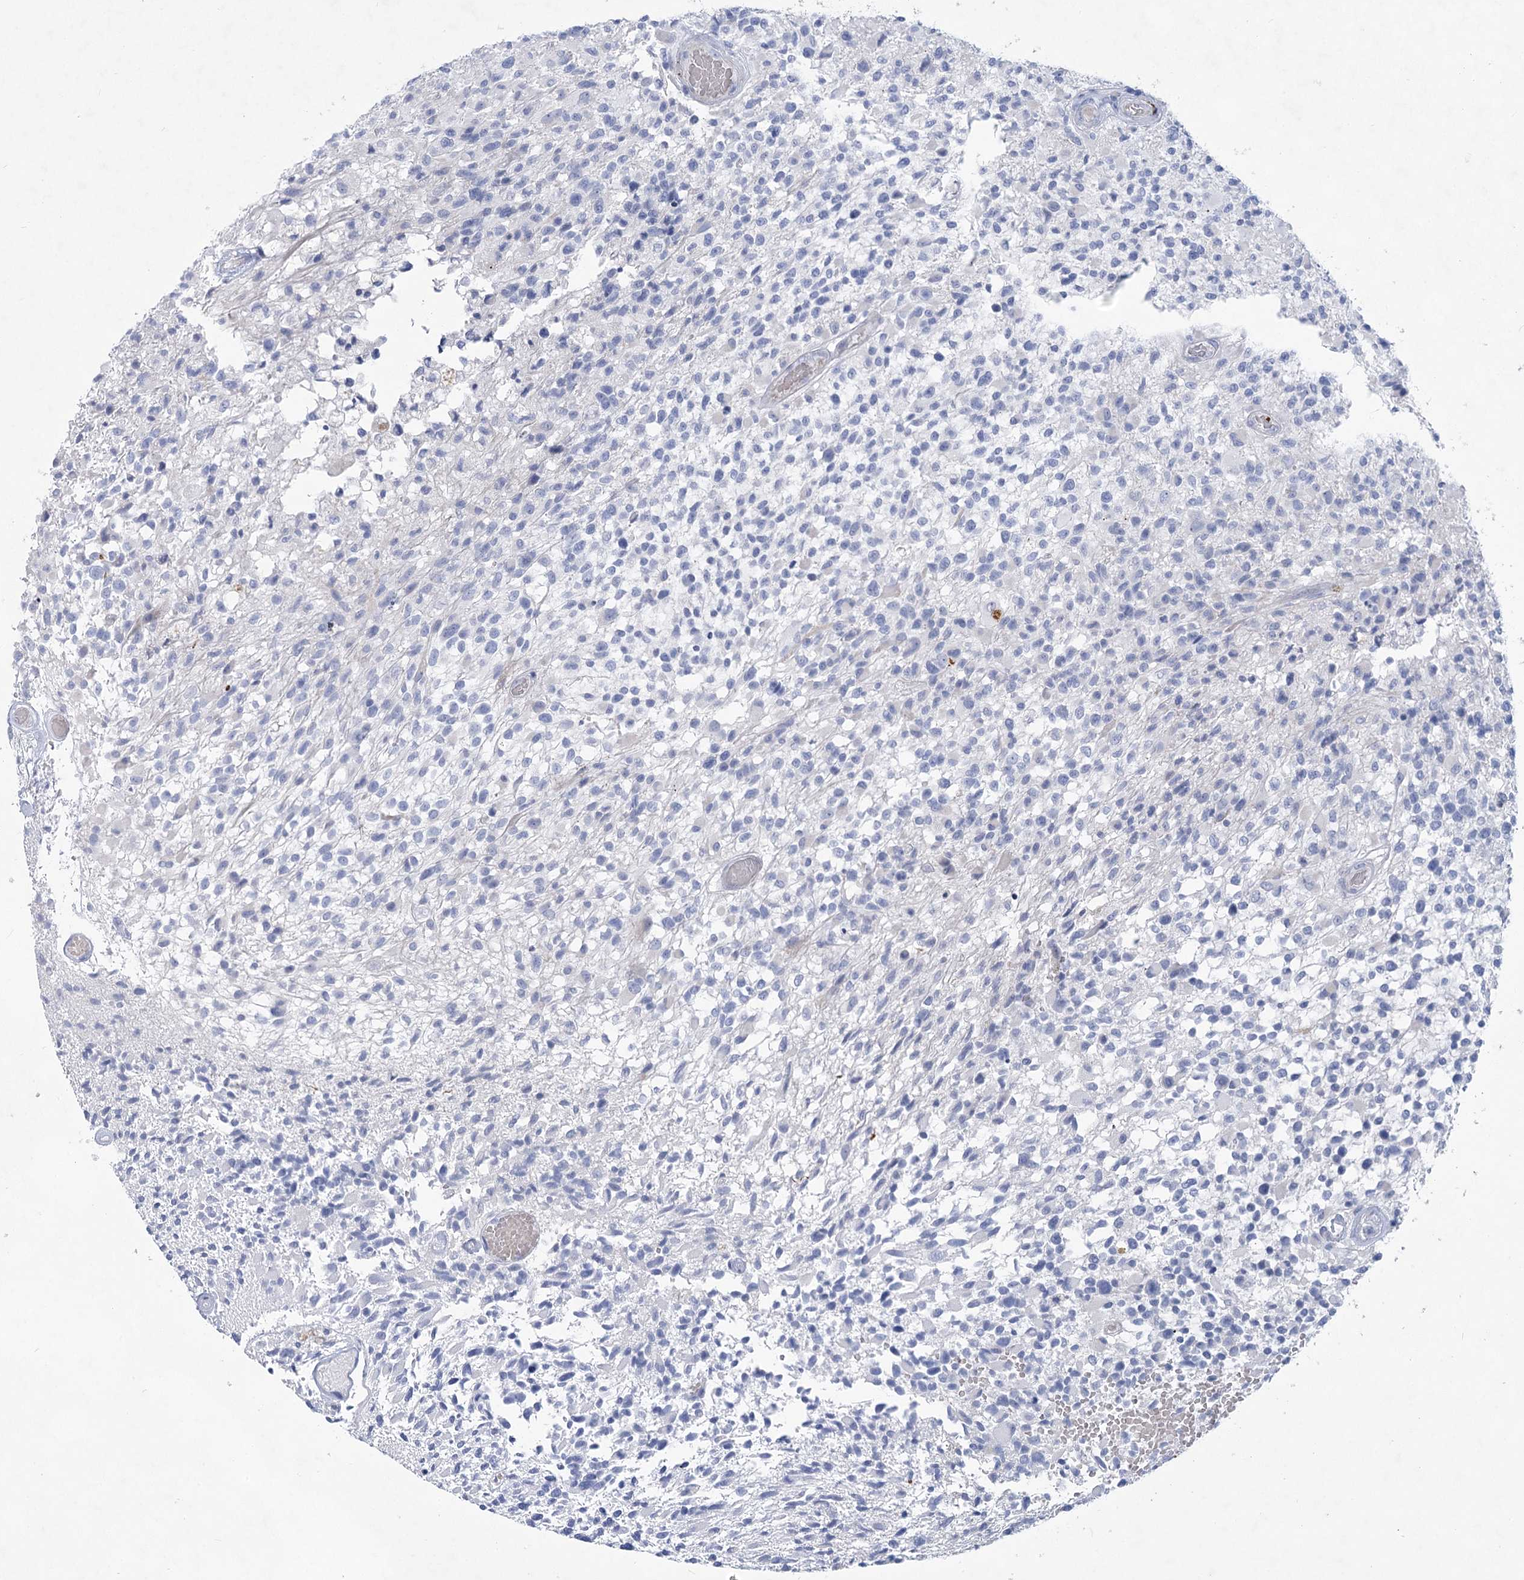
{"staining": {"intensity": "negative", "quantity": "none", "location": "none"}, "tissue": "glioma", "cell_type": "Tumor cells", "image_type": "cancer", "snomed": [{"axis": "morphology", "description": "Glioma, malignant, High grade"}, {"axis": "morphology", "description": "Glioblastoma, NOS"}, {"axis": "topography", "description": "Brain"}], "caption": "This photomicrograph is of glioma stained with IHC to label a protein in brown with the nuclei are counter-stained blue. There is no positivity in tumor cells.", "gene": "WDR74", "patient": {"sex": "male", "age": 60}}